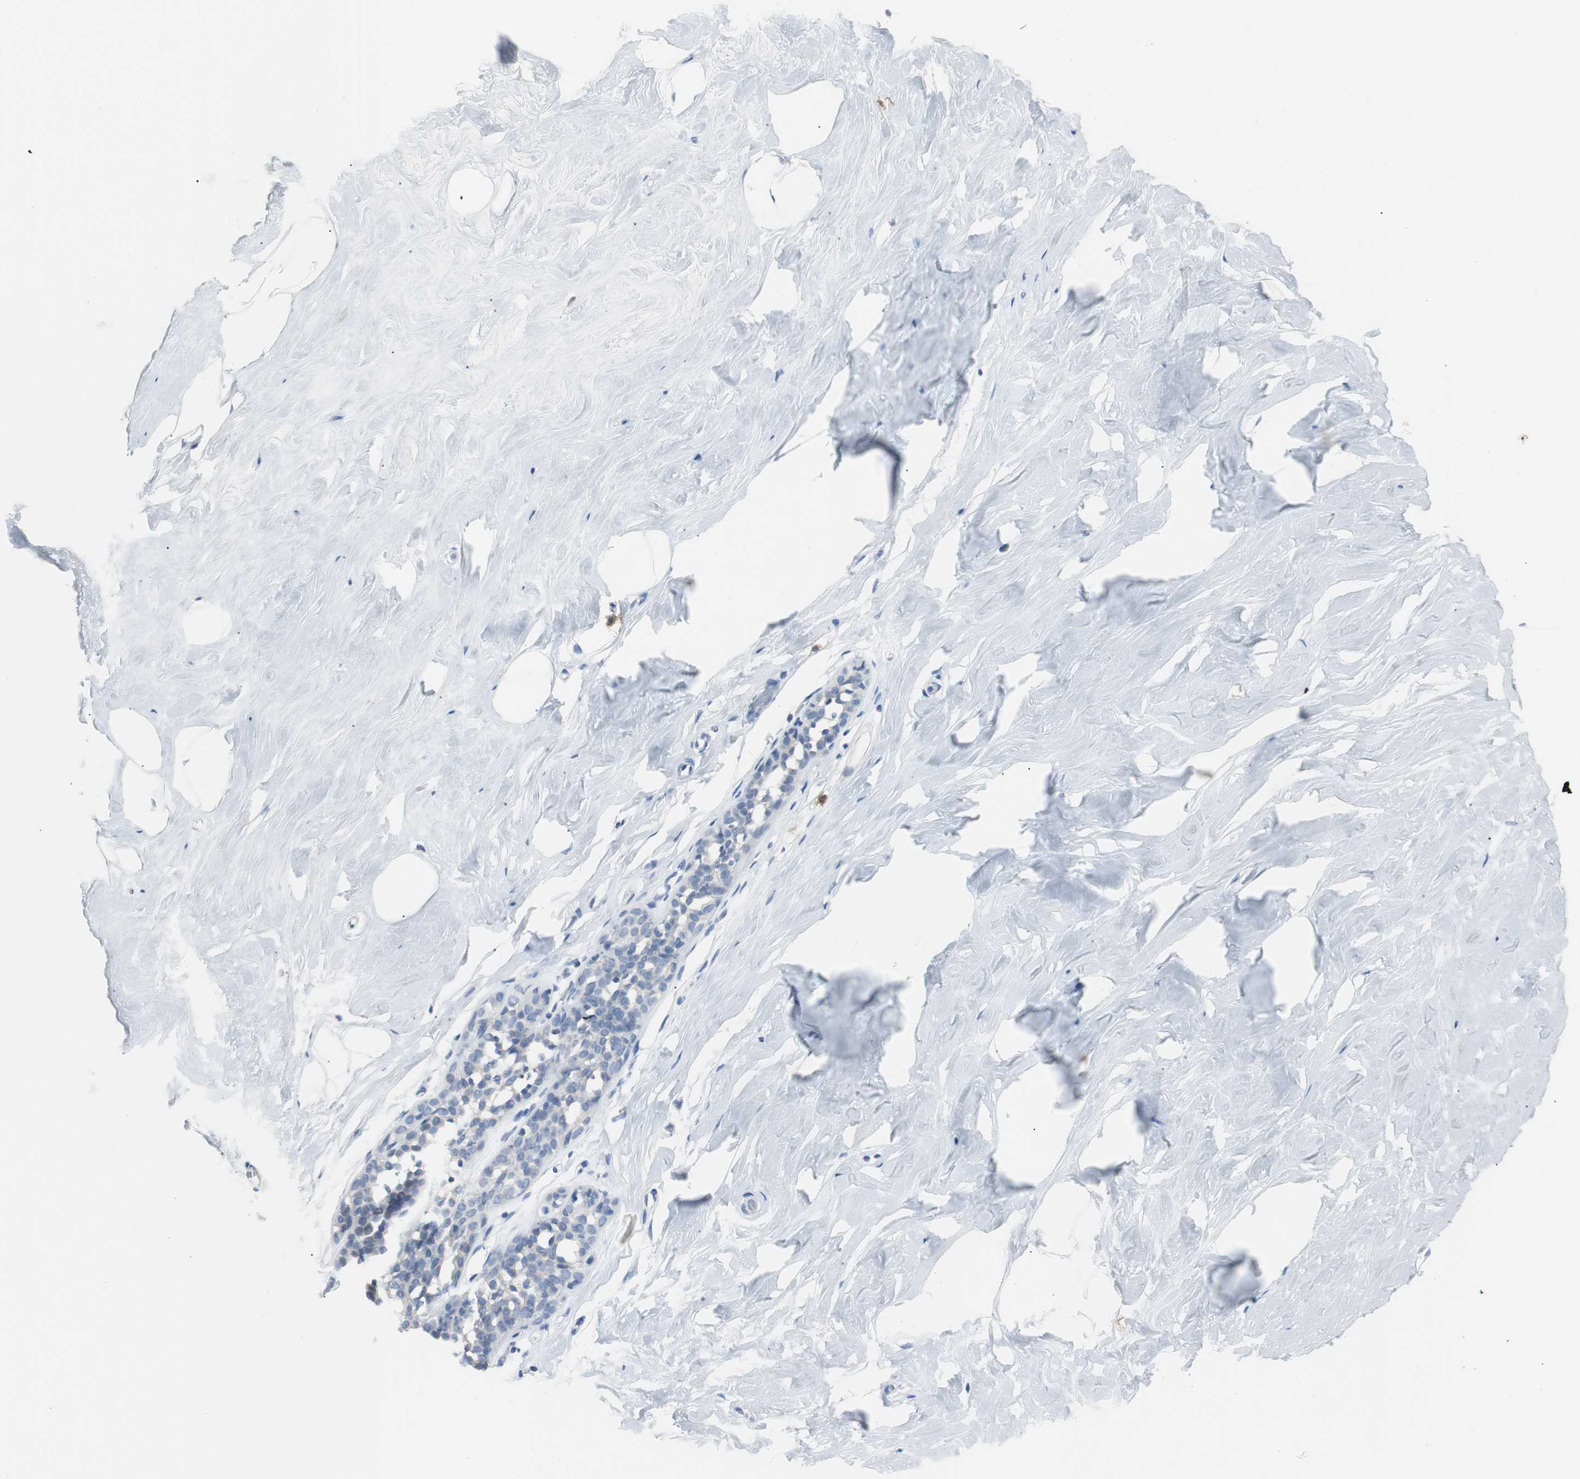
{"staining": {"intensity": "negative", "quantity": "none", "location": "none"}, "tissue": "breast", "cell_type": "Adipocytes", "image_type": "normal", "snomed": [{"axis": "morphology", "description": "Normal tissue, NOS"}, {"axis": "topography", "description": "Breast"}], "caption": "High magnification brightfield microscopy of normal breast stained with DAB (brown) and counterstained with hematoxylin (blue): adipocytes show no significant expression.", "gene": "RASA1", "patient": {"sex": "female", "age": 75}}